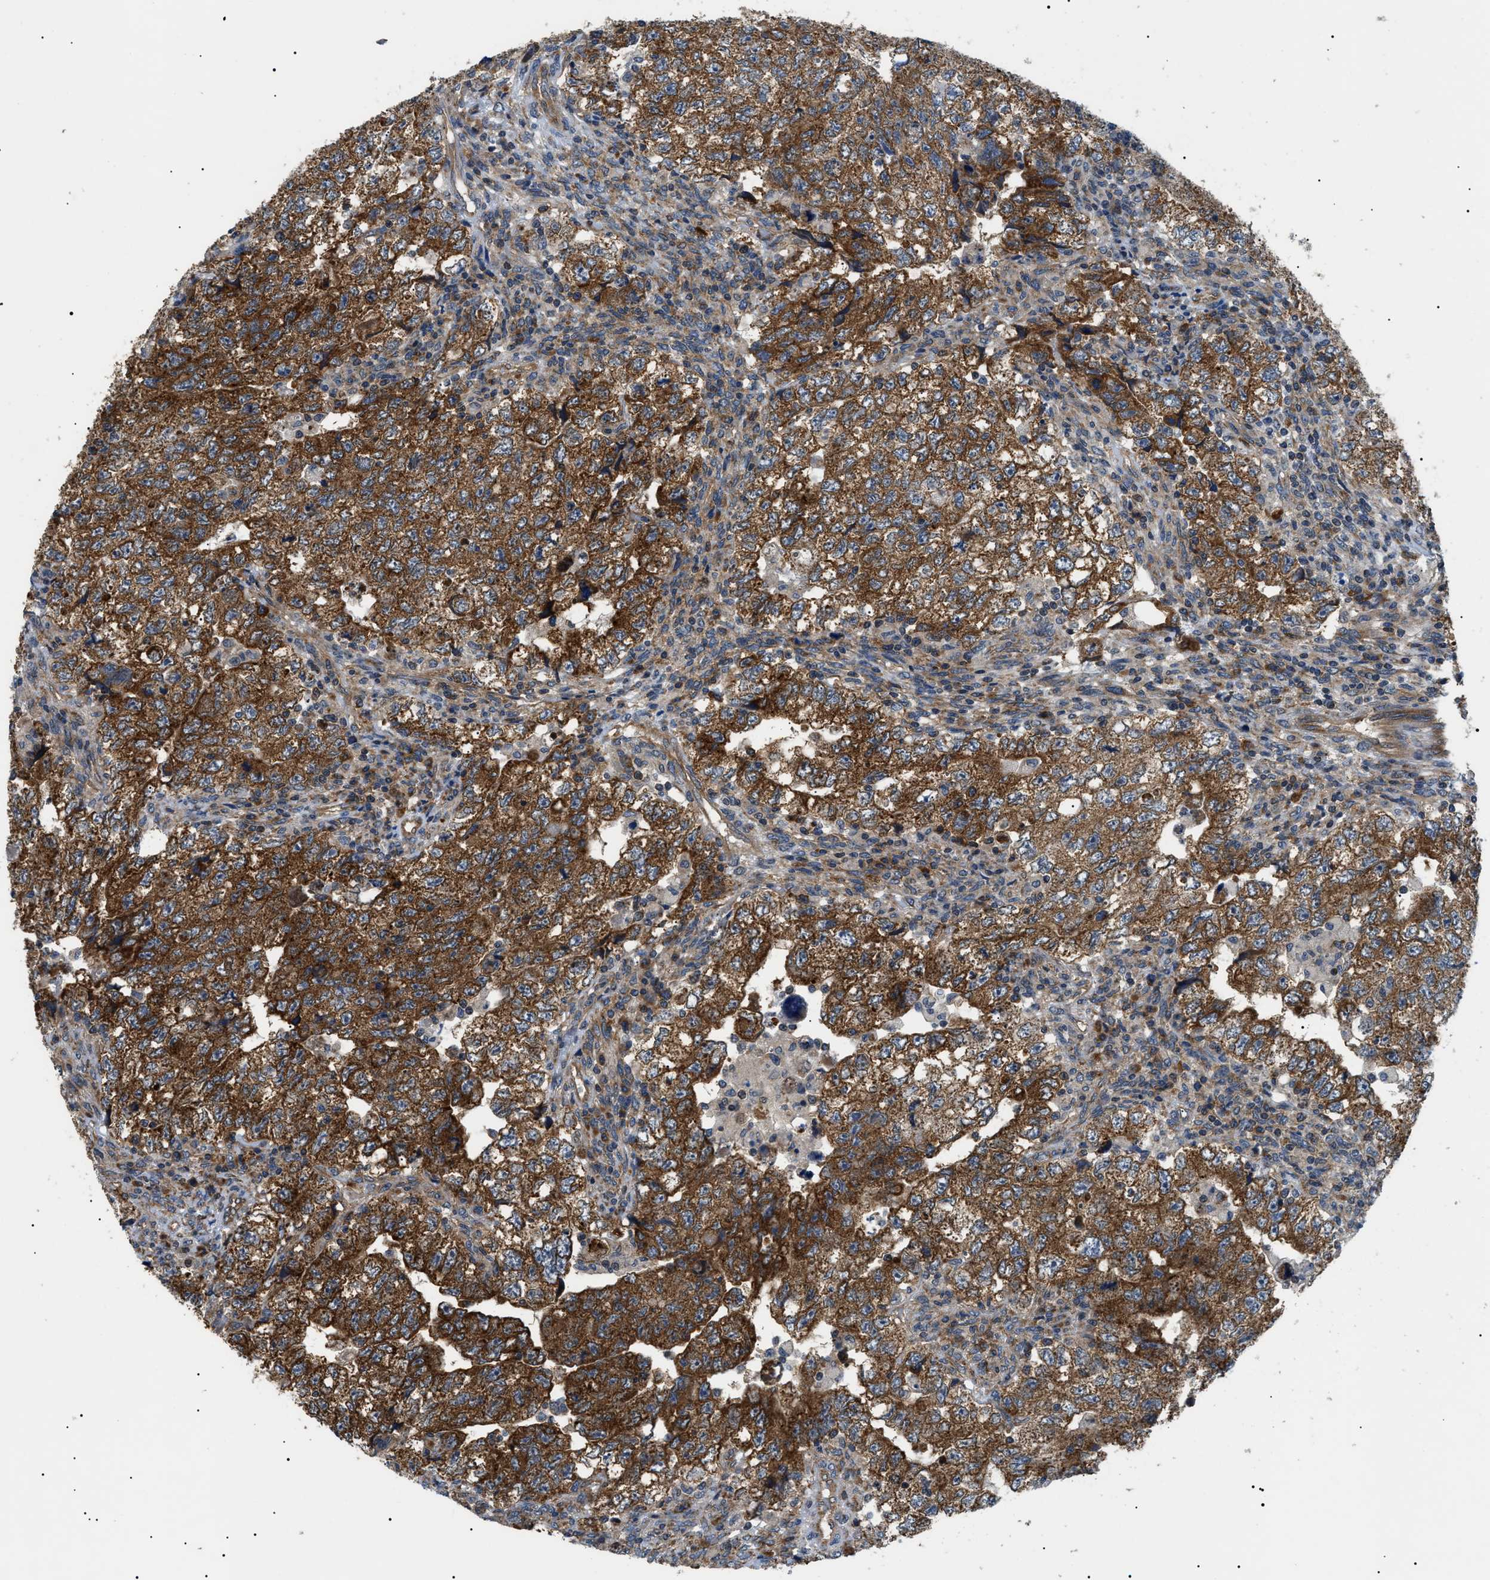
{"staining": {"intensity": "strong", "quantity": ">75%", "location": "cytoplasmic/membranous"}, "tissue": "testis cancer", "cell_type": "Tumor cells", "image_type": "cancer", "snomed": [{"axis": "morphology", "description": "Seminoma, NOS"}, {"axis": "topography", "description": "Testis"}], "caption": "A brown stain shows strong cytoplasmic/membranous expression of a protein in testis cancer (seminoma) tumor cells.", "gene": "SRPK1", "patient": {"sex": "male", "age": 22}}